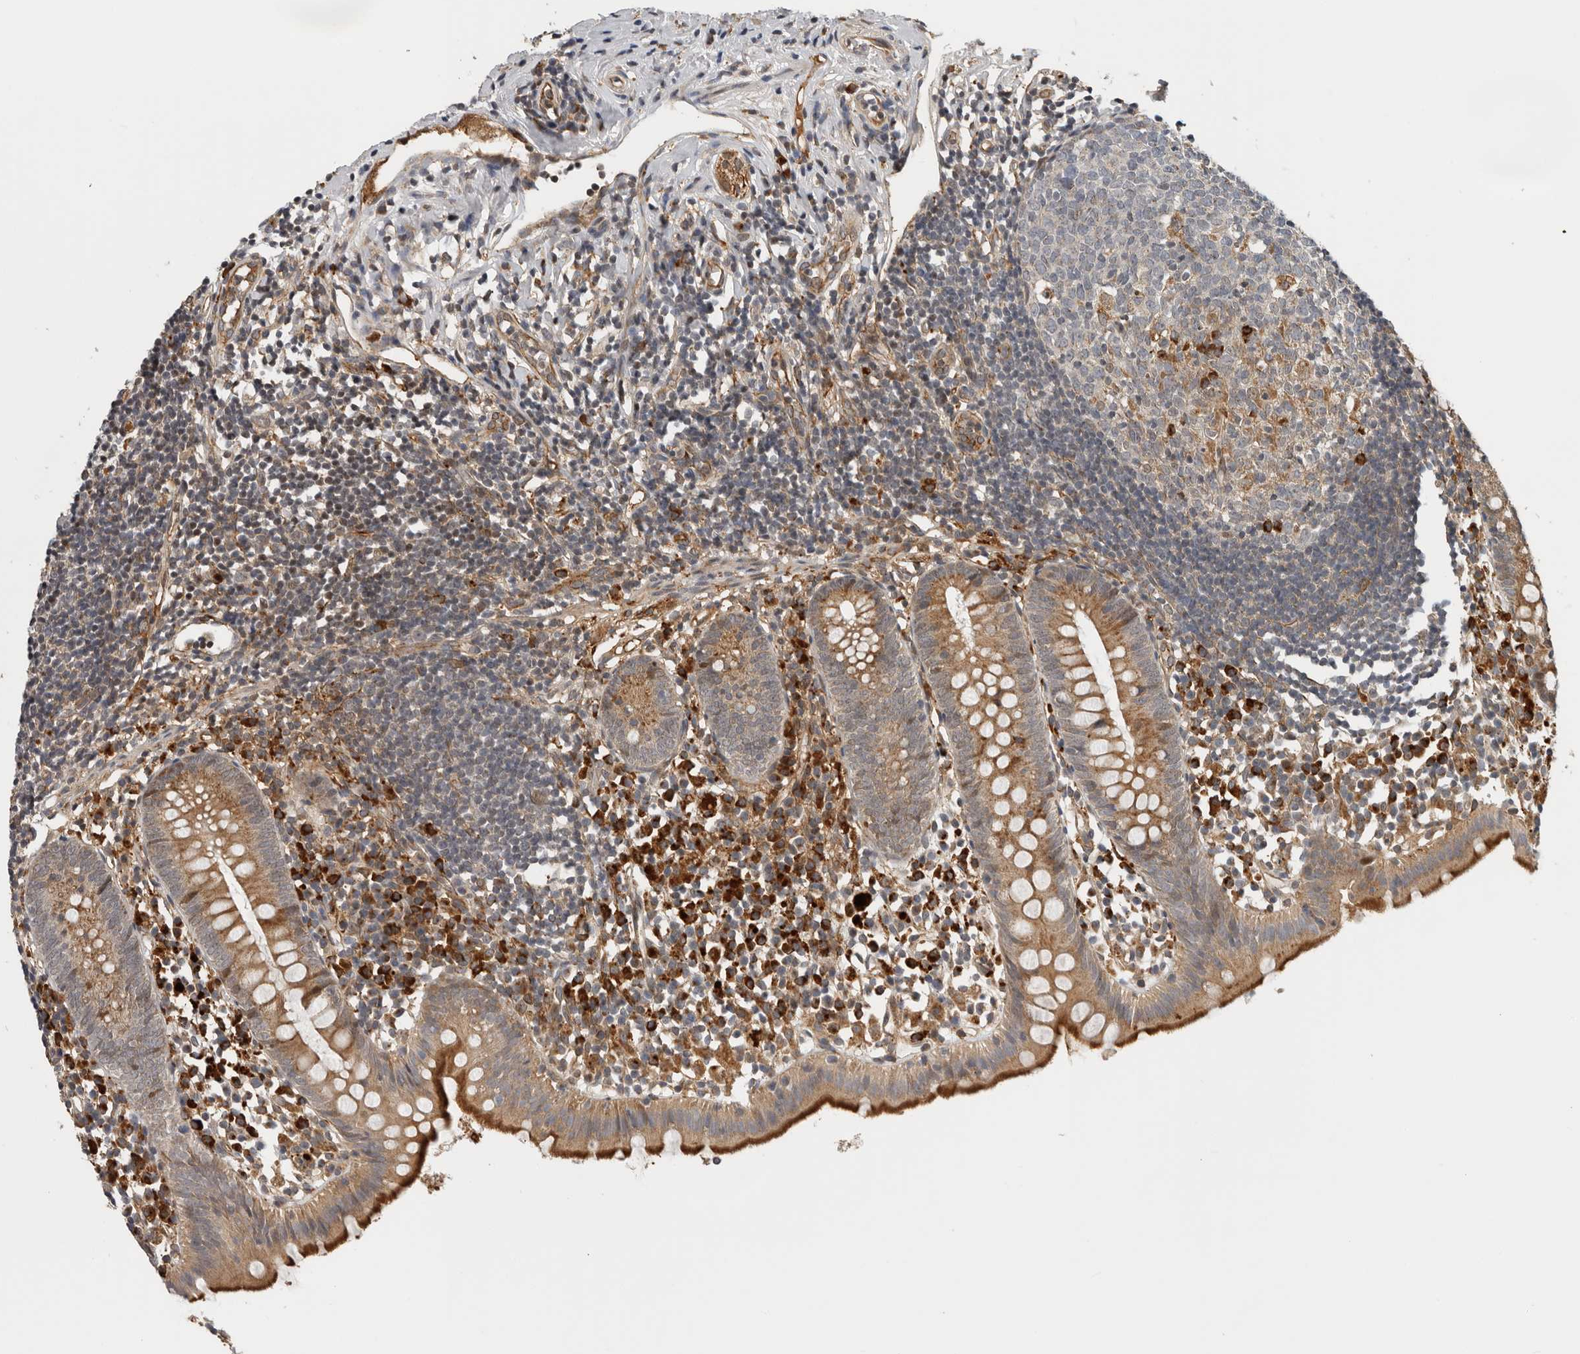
{"staining": {"intensity": "moderate", "quantity": "25%-75%", "location": "cytoplasmic/membranous"}, "tissue": "appendix", "cell_type": "Glandular cells", "image_type": "normal", "snomed": [{"axis": "morphology", "description": "Normal tissue, NOS"}, {"axis": "topography", "description": "Appendix"}], "caption": "Immunohistochemical staining of benign human appendix shows 25%-75% levels of moderate cytoplasmic/membranous protein positivity in about 25%-75% of glandular cells.", "gene": "RNF157", "patient": {"sex": "female", "age": 20}}